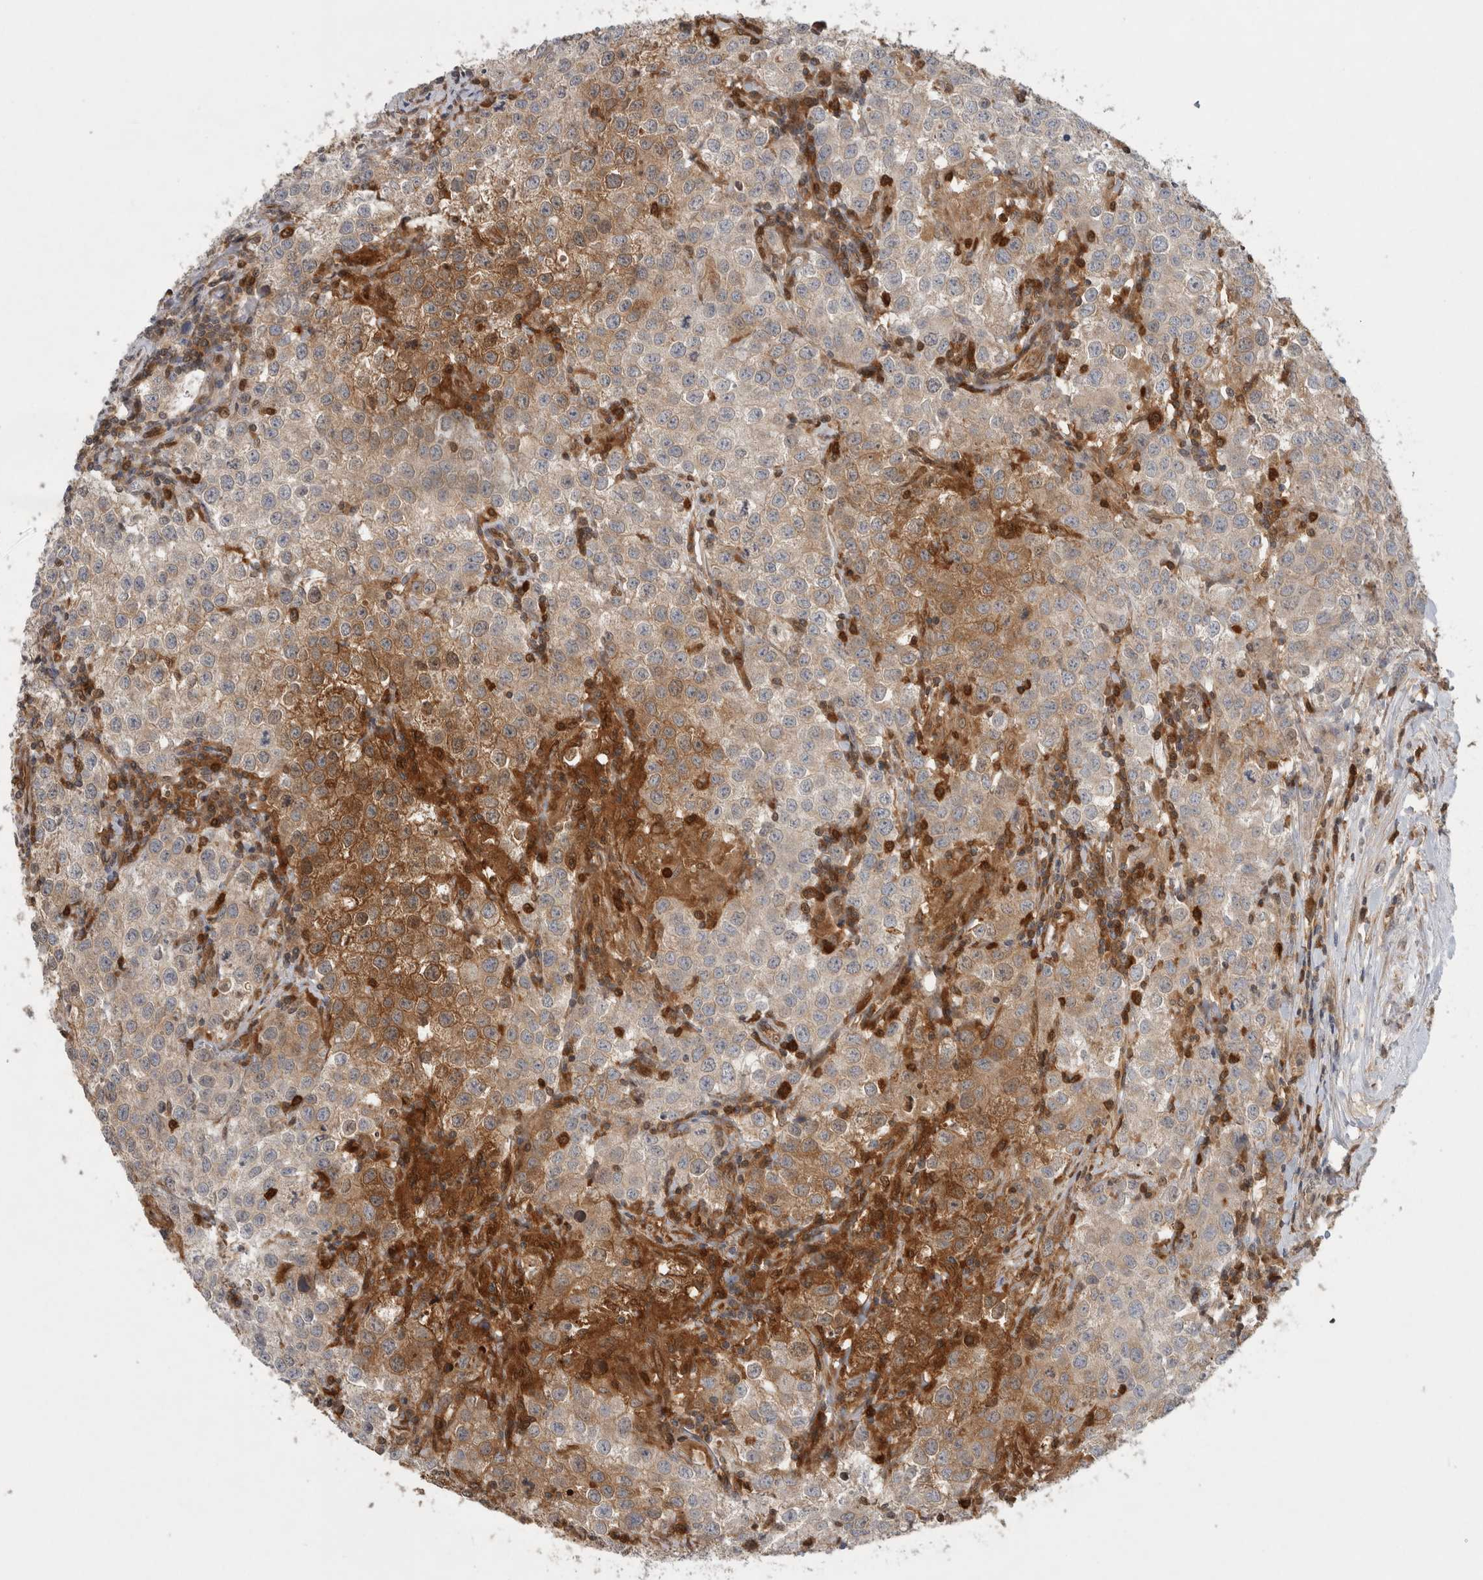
{"staining": {"intensity": "moderate", "quantity": "25%-75%", "location": "cytoplasmic/membranous"}, "tissue": "testis cancer", "cell_type": "Tumor cells", "image_type": "cancer", "snomed": [{"axis": "morphology", "description": "Seminoma, NOS"}, {"axis": "morphology", "description": "Carcinoma, Embryonal, NOS"}, {"axis": "topography", "description": "Testis"}], "caption": "Protein staining by immunohistochemistry (IHC) displays moderate cytoplasmic/membranous expression in approximately 25%-75% of tumor cells in seminoma (testis).", "gene": "ASTN2", "patient": {"sex": "male", "age": 43}}